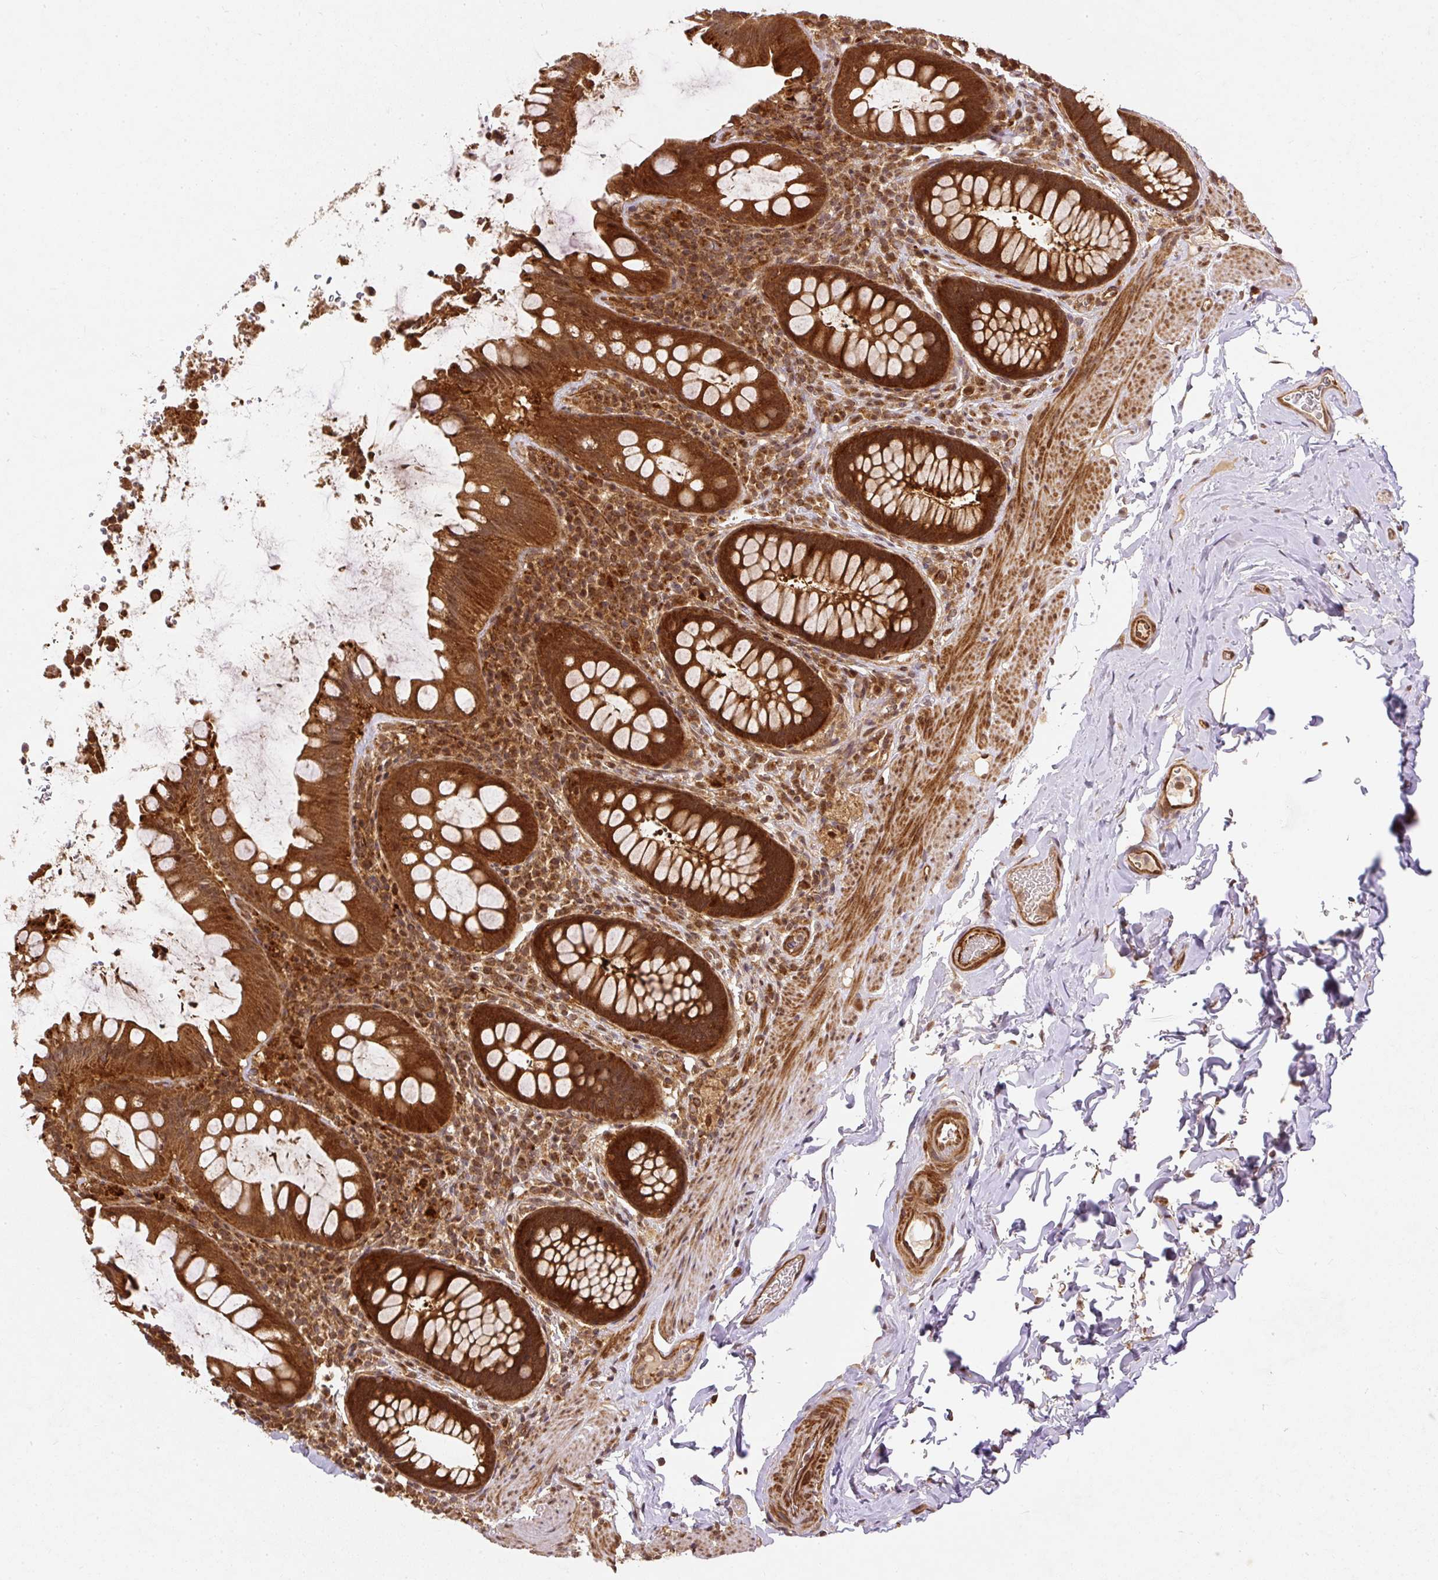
{"staining": {"intensity": "strong", "quantity": ">75%", "location": "cytoplasmic/membranous,nuclear"}, "tissue": "rectum", "cell_type": "Glandular cells", "image_type": "normal", "snomed": [{"axis": "morphology", "description": "Normal tissue, NOS"}, {"axis": "topography", "description": "Rectum"}], "caption": "Immunohistochemical staining of normal human rectum demonstrates strong cytoplasmic/membranous,nuclear protein staining in about >75% of glandular cells.", "gene": "PSMD1", "patient": {"sex": "female", "age": 69}}